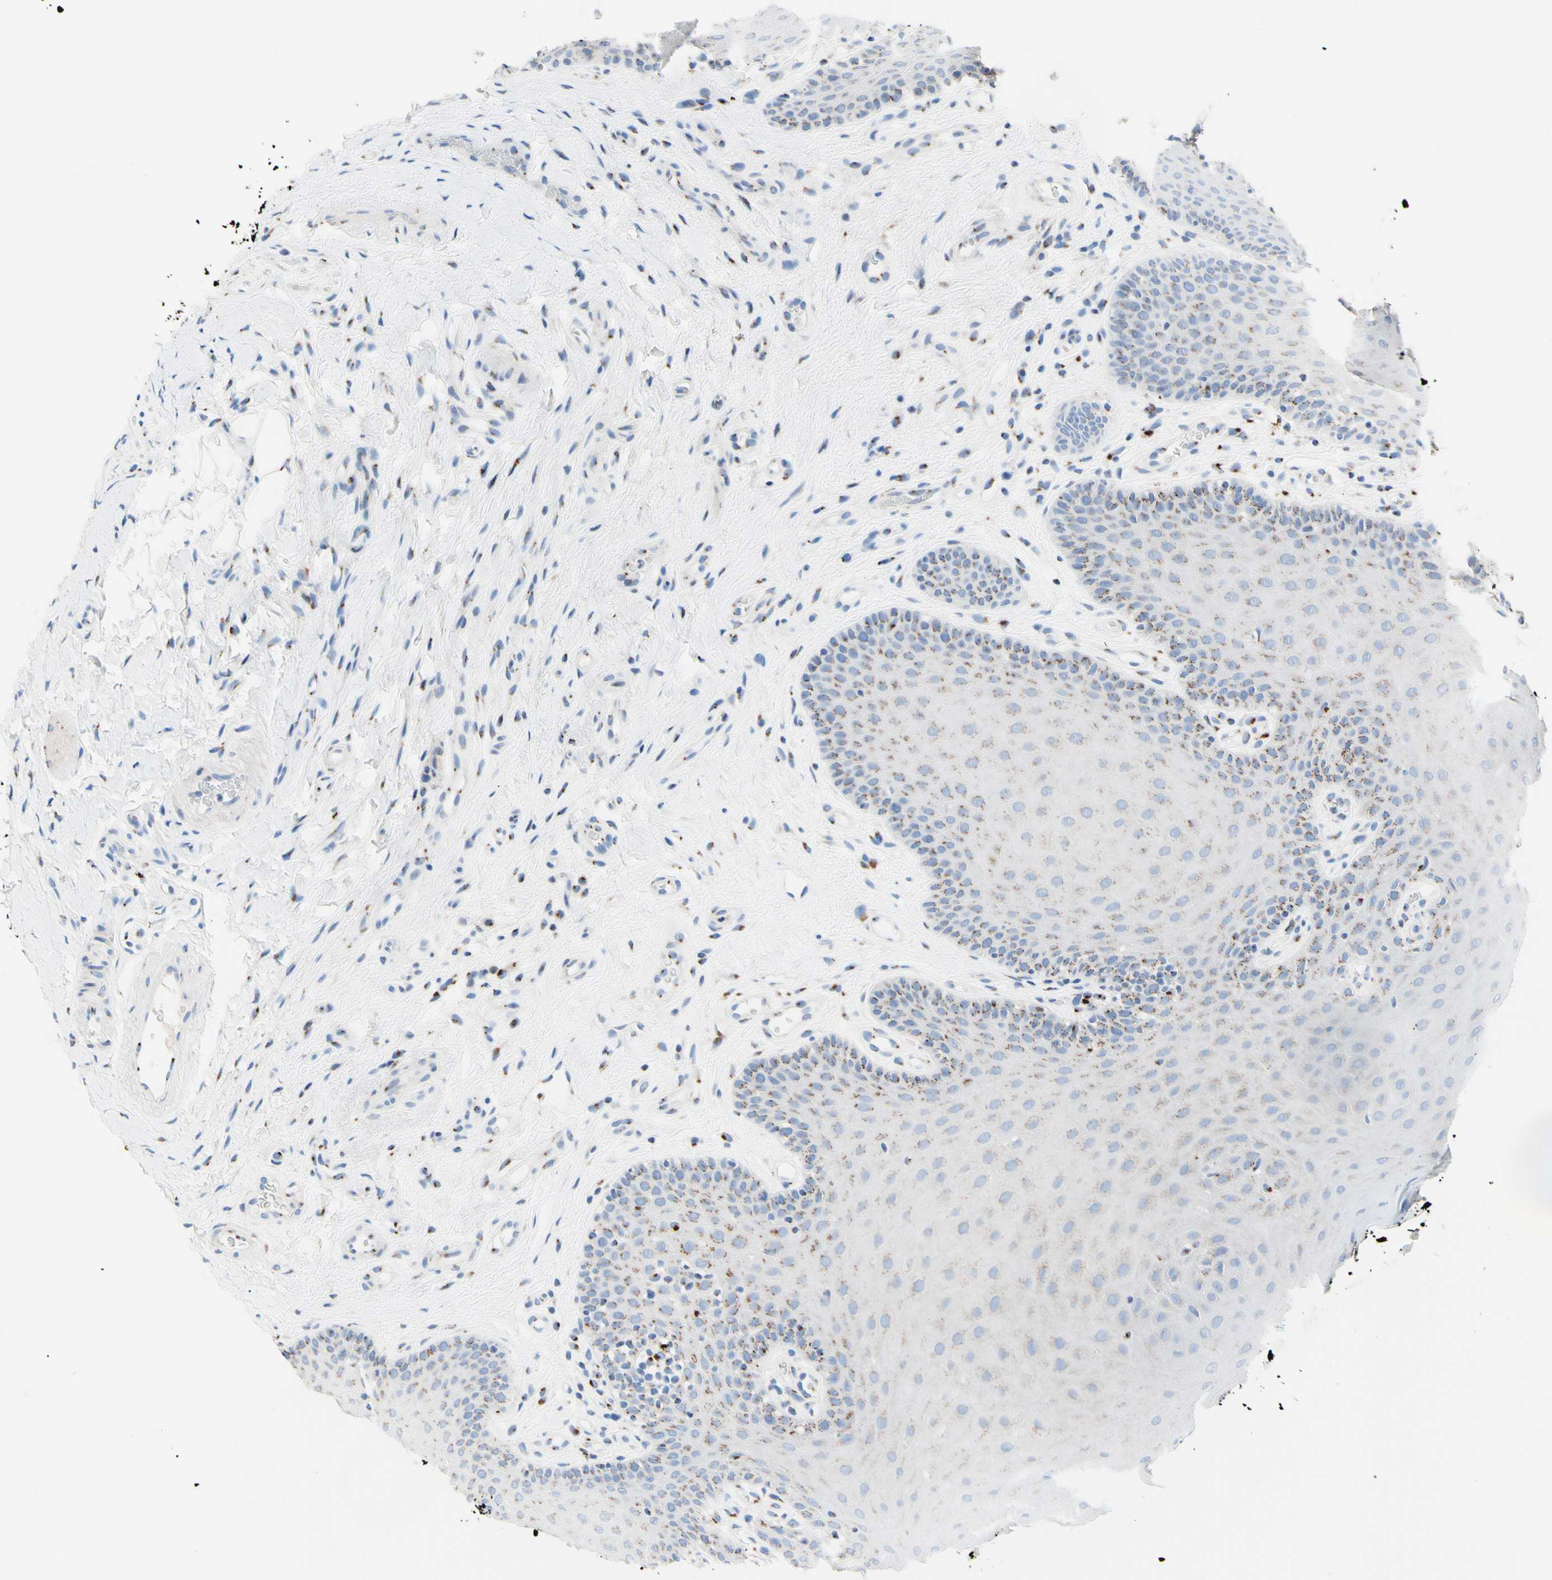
{"staining": {"intensity": "moderate", "quantity": "25%-75%", "location": "cytoplasmic/membranous"}, "tissue": "oral mucosa", "cell_type": "Squamous epithelial cells", "image_type": "normal", "snomed": [{"axis": "morphology", "description": "Normal tissue, NOS"}, {"axis": "topography", "description": "Skeletal muscle"}, {"axis": "topography", "description": "Oral tissue"}], "caption": "Immunohistochemical staining of benign human oral mucosa displays moderate cytoplasmic/membranous protein expression in approximately 25%-75% of squamous epithelial cells. The protein is shown in brown color, while the nuclei are stained blue.", "gene": "GALNT2", "patient": {"sex": "male", "age": 58}}